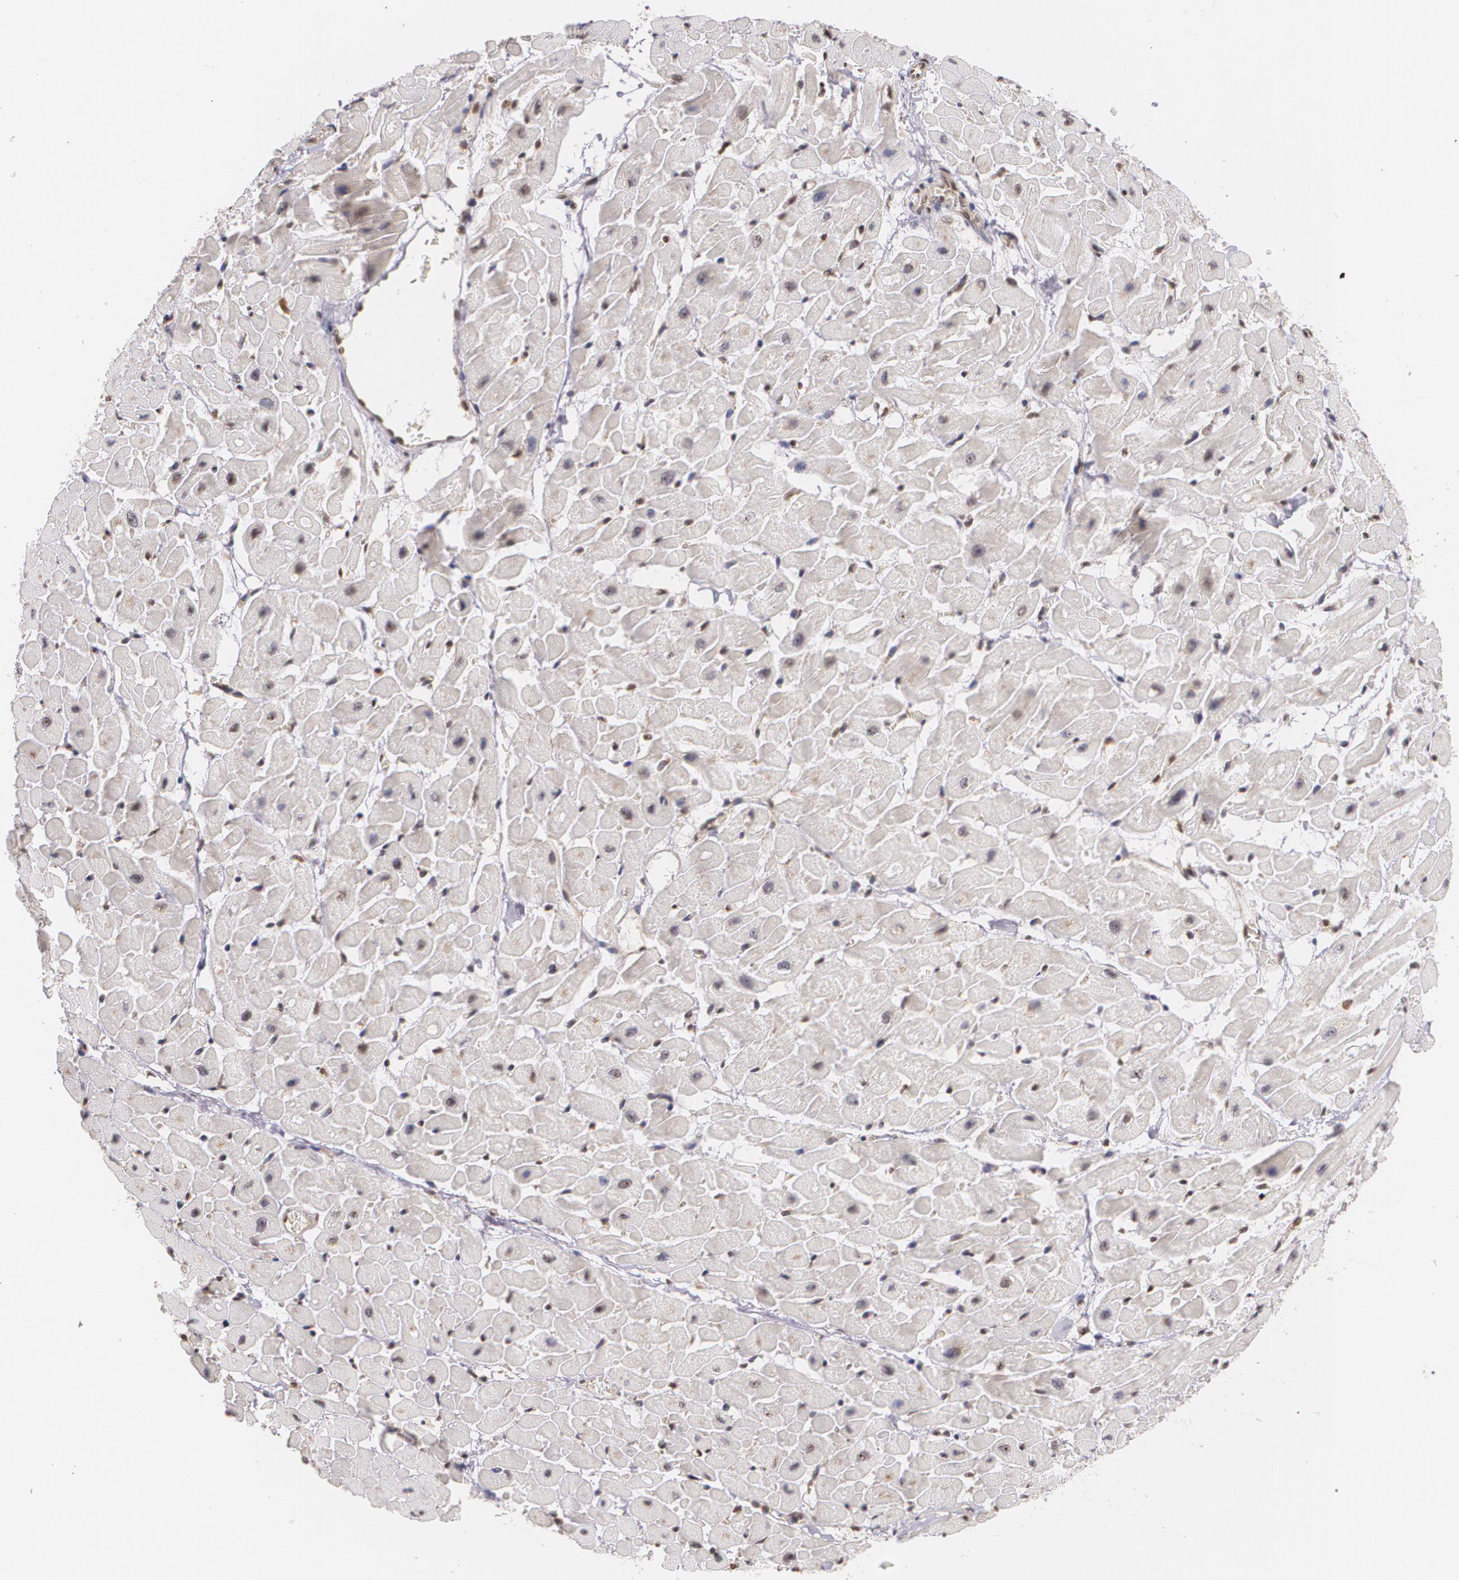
{"staining": {"intensity": "weak", "quantity": "<25%", "location": "cytoplasmic/membranous,nuclear"}, "tissue": "heart muscle", "cell_type": "Cardiomyocytes", "image_type": "normal", "snomed": [{"axis": "morphology", "description": "Normal tissue, NOS"}, {"axis": "topography", "description": "Heart"}], "caption": "Protein analysis of normal heart muscle exhibits no significant positivity in cardiomyocytes. Brightfield microscopy of immunohistochemistry stained with DAB (brown) and hematoxylin (blue), captured at high magnification.", "gene": "VAV3", "patient": {"sex": "male", "age": 45}}